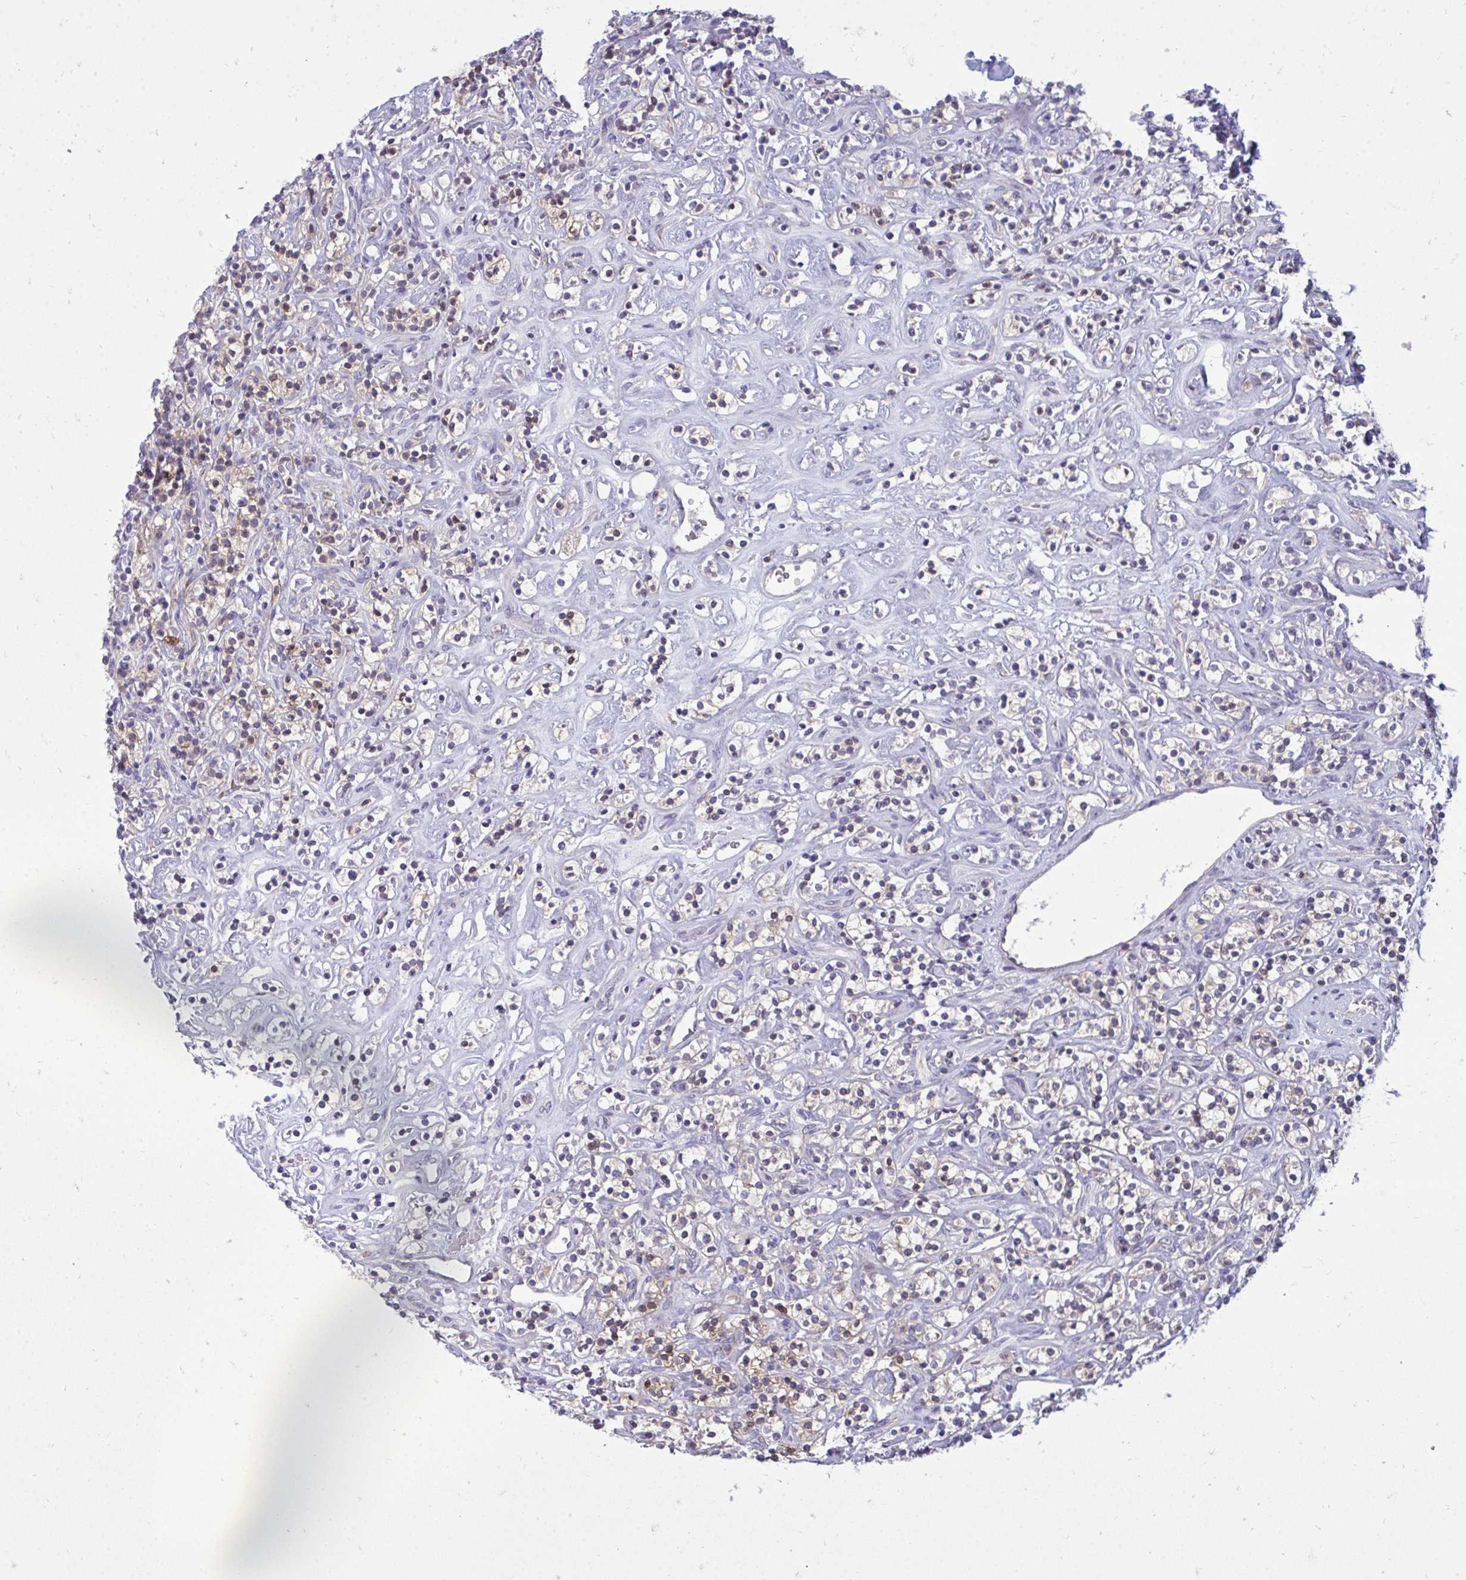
{"staining": {"intensity": "weak", "quantity": "25%-75%", "location": "cytoplasmic/membranous"}, "tissue": "renal cancer", "cell_type": "Tumor cells", "image_type": "cancer", "snomed": [{"axis": "morphology", "description": "Adenocarcinoma, NOS"}, {"axis": "topography", "description": "Kidney"}], "caption": "Renal adenocarcinoma was stained to show a protein in brown. There is low levels of weak cytoplasmic/membranous staining in approximately 25%-75% of tumor cells. The protein of interest is stained brown, and the nuclei are stained in blue (DAB IHC with brightfield microscopy, high magnification).", "gene": "FABP3", "patient": {"sex": "male", "age": 77}}